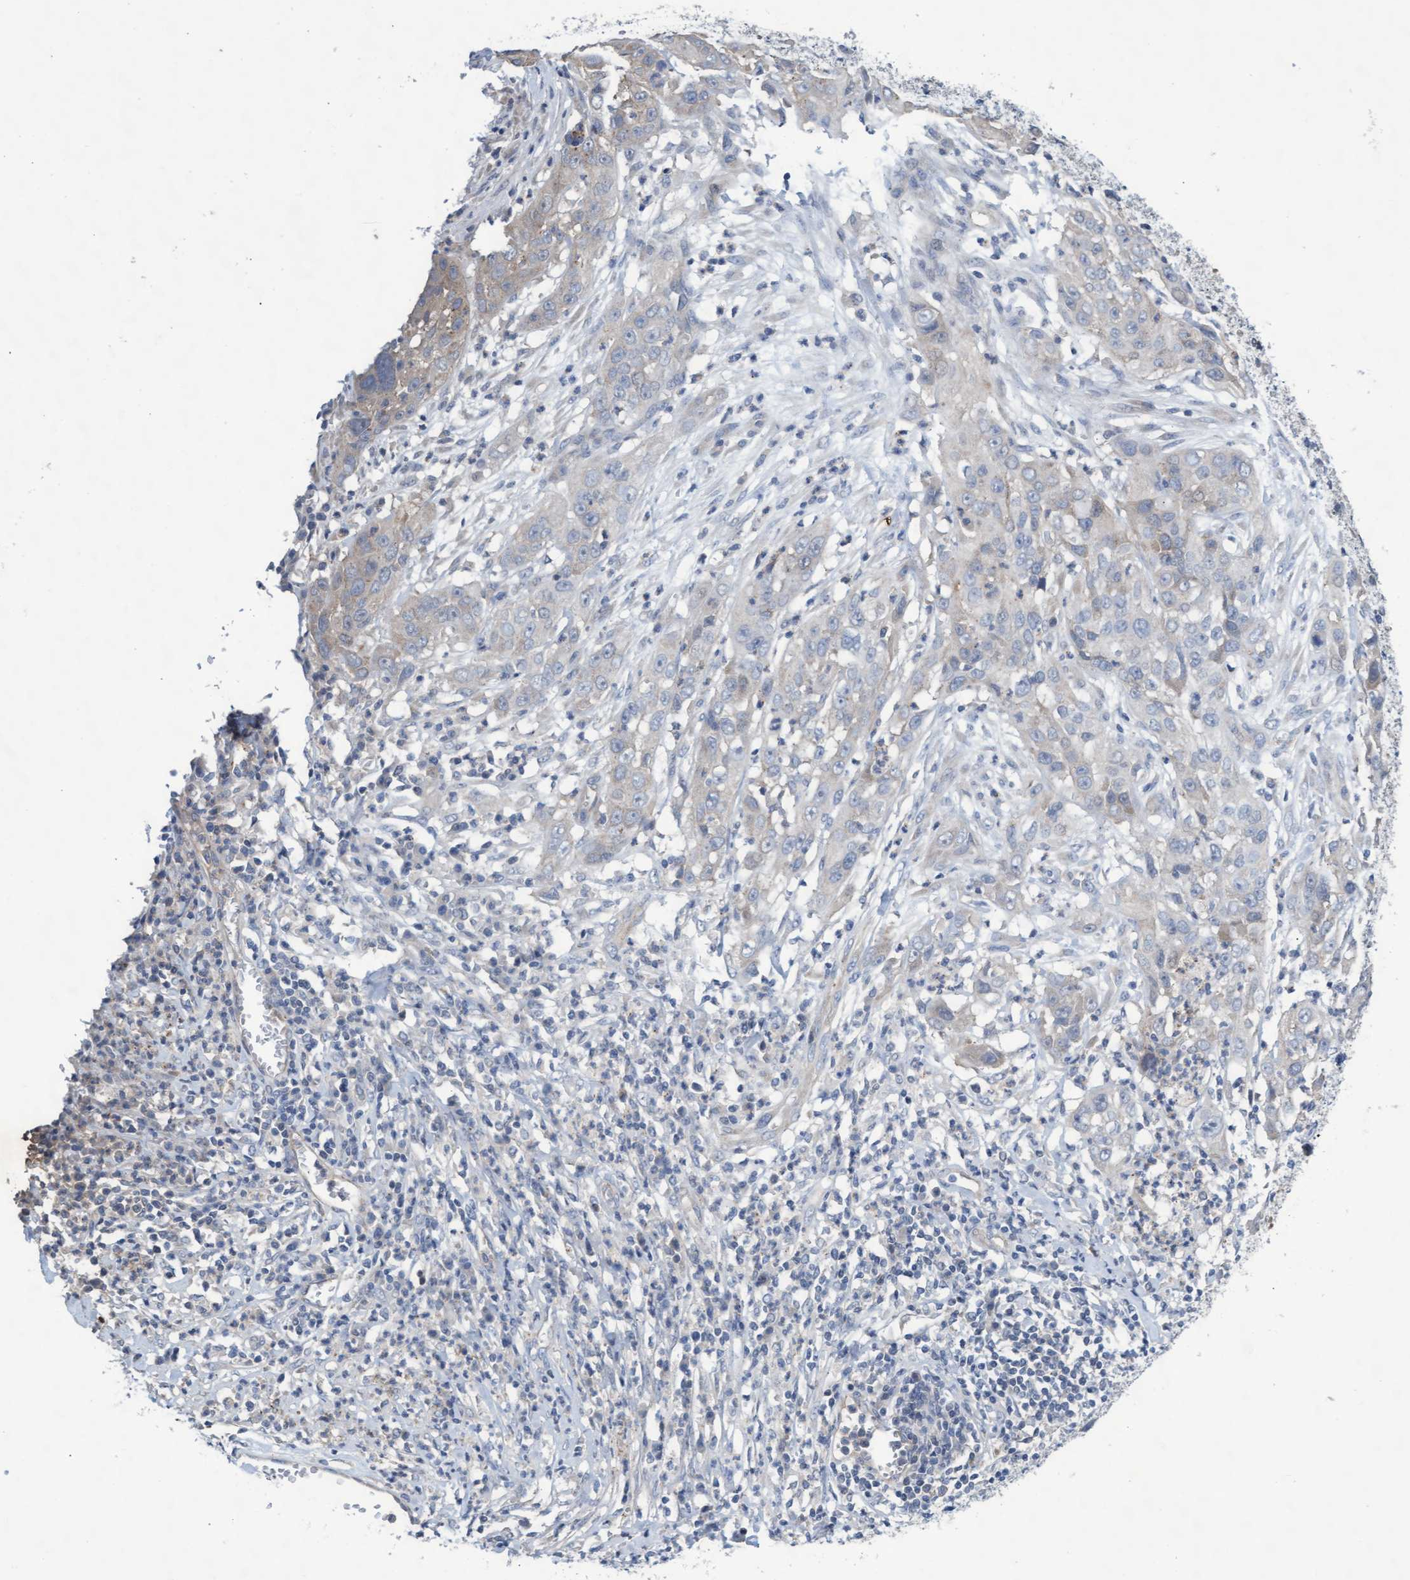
{"staining": {"intensity": "weak", "quantity": "<25%", "location": "cytoplasmic/membranous"}, "tissue": "cervical cancer", "cell_type": "Tumor cells", "image_type": "cancer", "snomed": [{"axis": "morphology", "description": "Squamous cell carcinoma, NOS"}, {"axis": "topography", "description": "Cervix"}], "caption": "Tumor cells are negative for brown protein staining in cervical cancer (squamous cell carcinoma).", "gene": "ABCF2", "patient": {"sex": "female", "age": 32}}